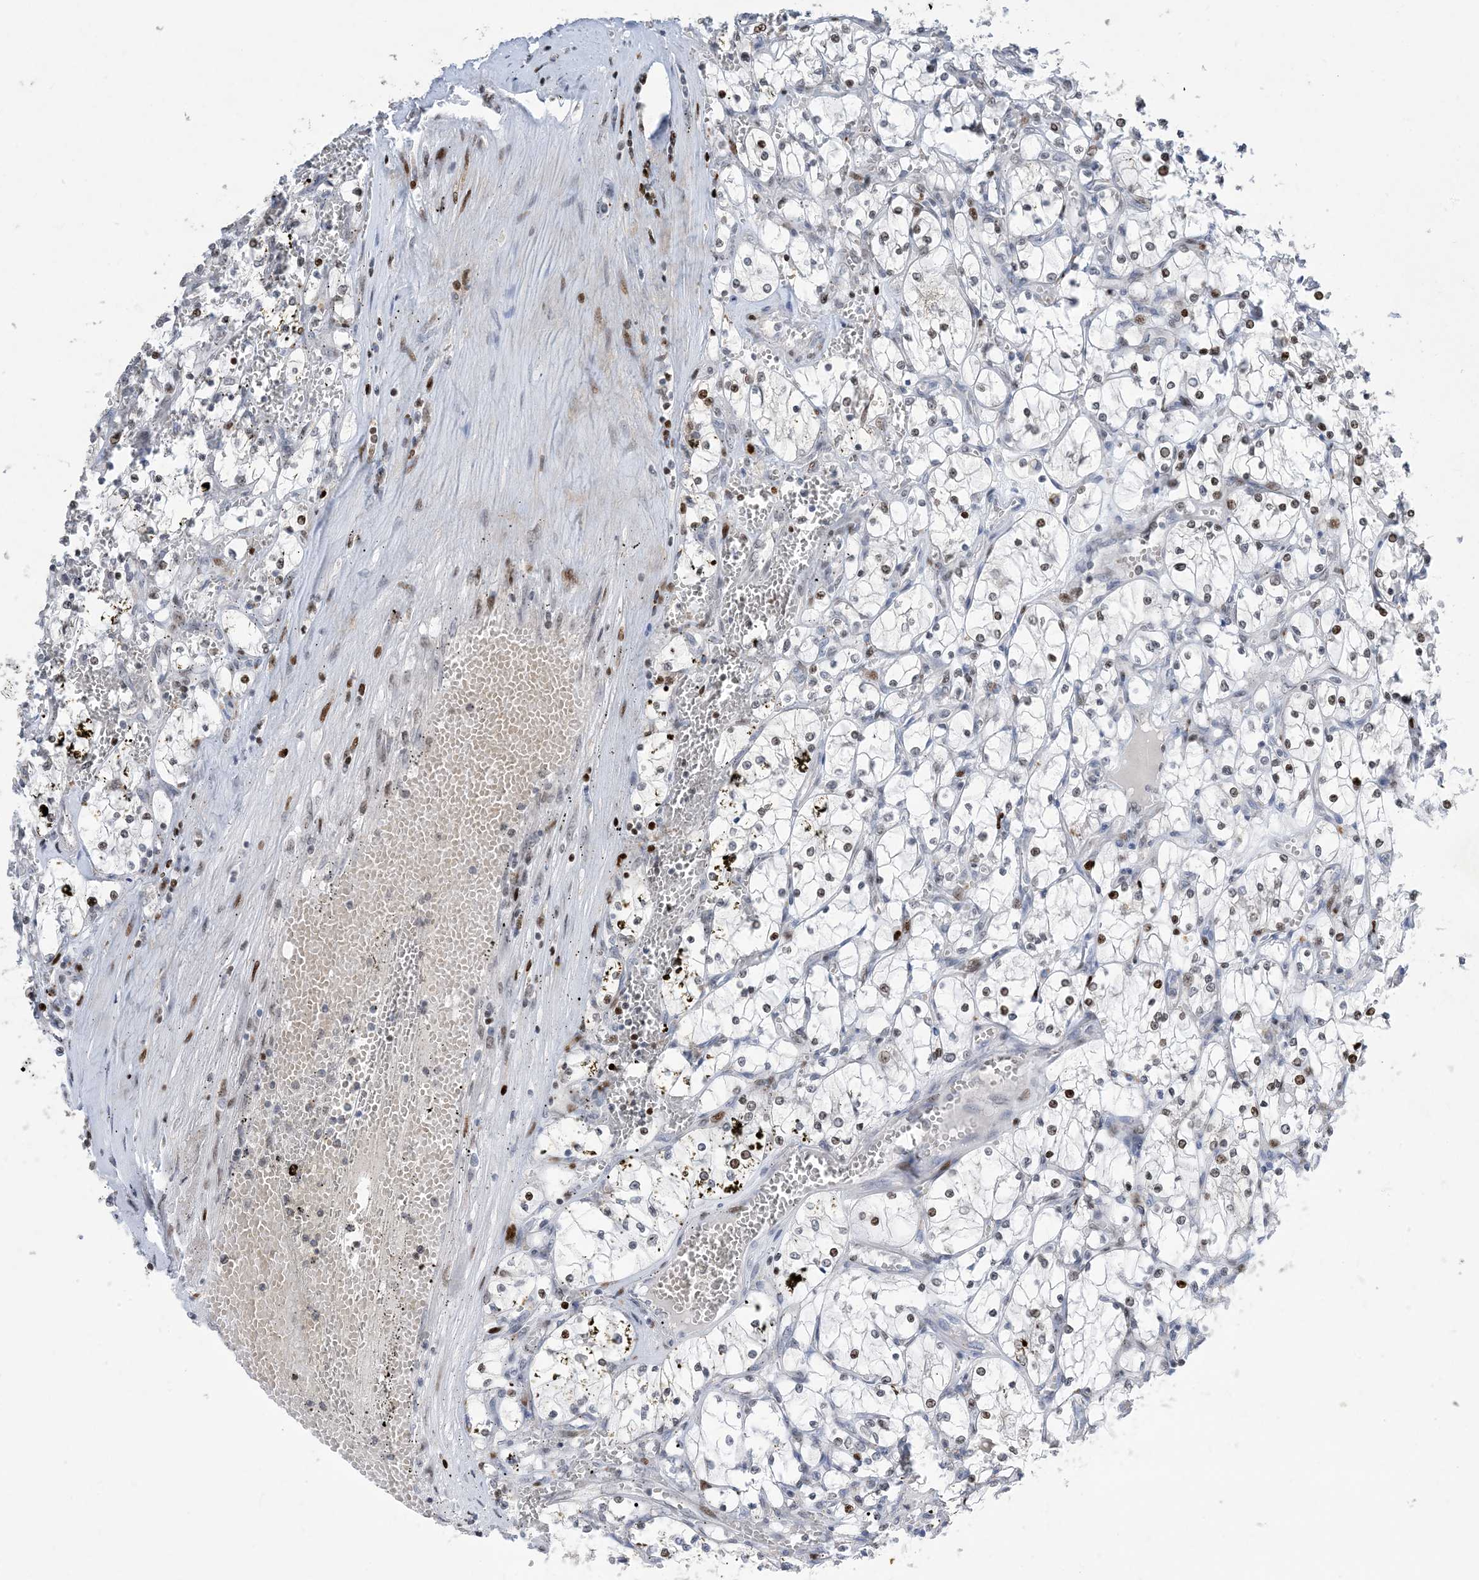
{"staining": {"intensity": "moderate", "quantity": "<25%", "location": "nuclear"}, "tissue": "renal cancer", "cell_type": "Tumor cells", "image_type": "cancer", "snomed": [{"axis": "morphology", "description": "Adenocarcinoma, NOS"}, {"axis": "topography", "description": "Kidney"}], "caption": "High-power microscopy captured an IHC photomicrograph of renal adenocarcinoma, revealing moderate nuclear positivity in approximately <25% of tumor cells.", "gene": "SLC25A53", "patient": {"sex": "female", "age": 69}}